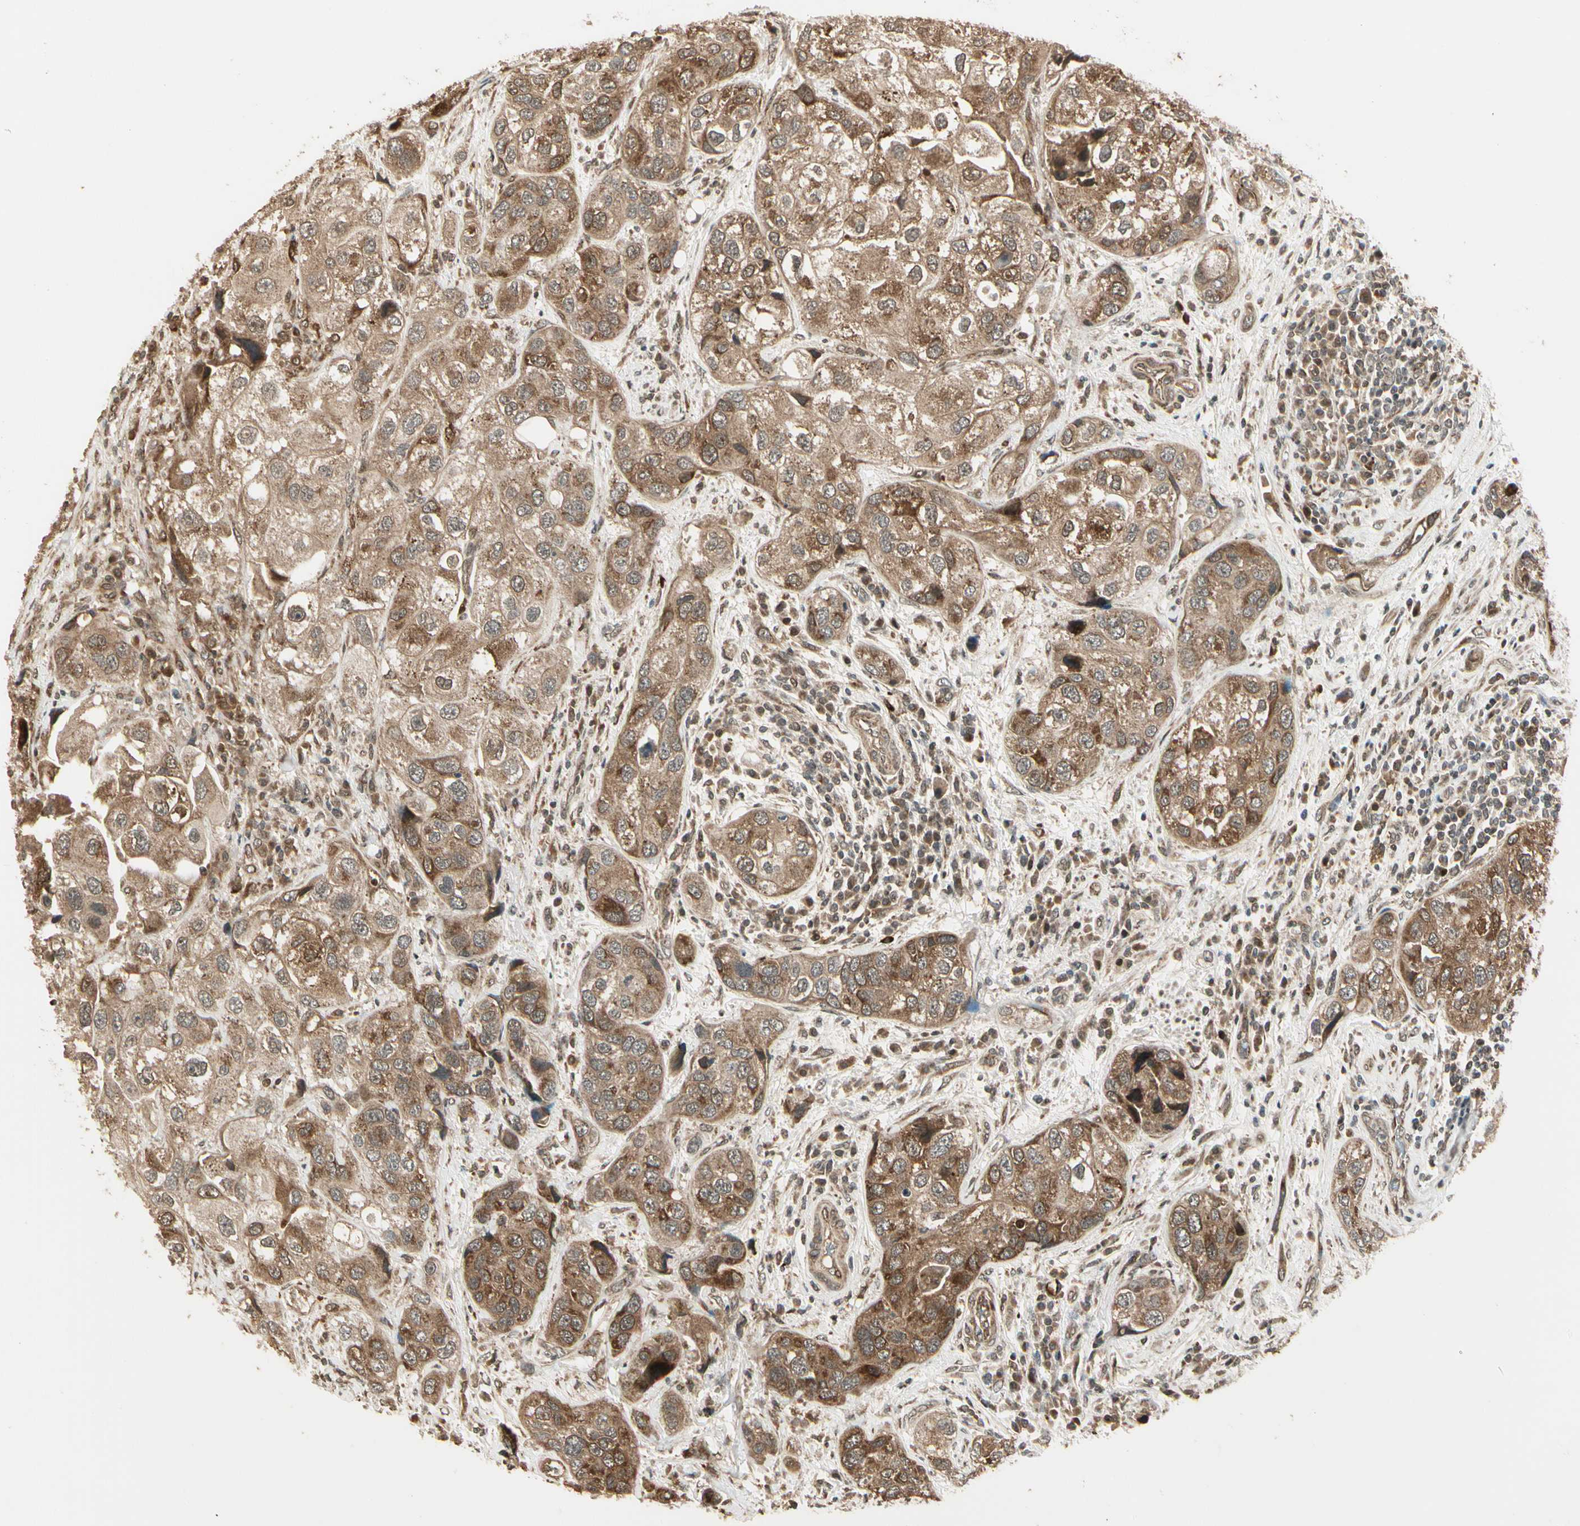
{"staining": {"intensity": "moderate", "quantity": ">75%", "location": "cytoplasmic/membranous"}, "tissue": "urothelial cancer", "cell_type": "Tumor cells", "image_type": "cancer", "snomed": [{"axis": "morphology", "description": "Urothelial carcinoma, High grade"}, {"axis": "topography", "description": "Urinary bladder"}], "caption": "Urothelial cancer stained with DAB (3,3'-diaminobenzidine) immunohistochemistry demonstrates medium levels of moderate cytoplasmic/membranous staining in approximately >75% of tumor cells.", "gene": "GLUL", "patient": {"sex": "female", "age": 64}}